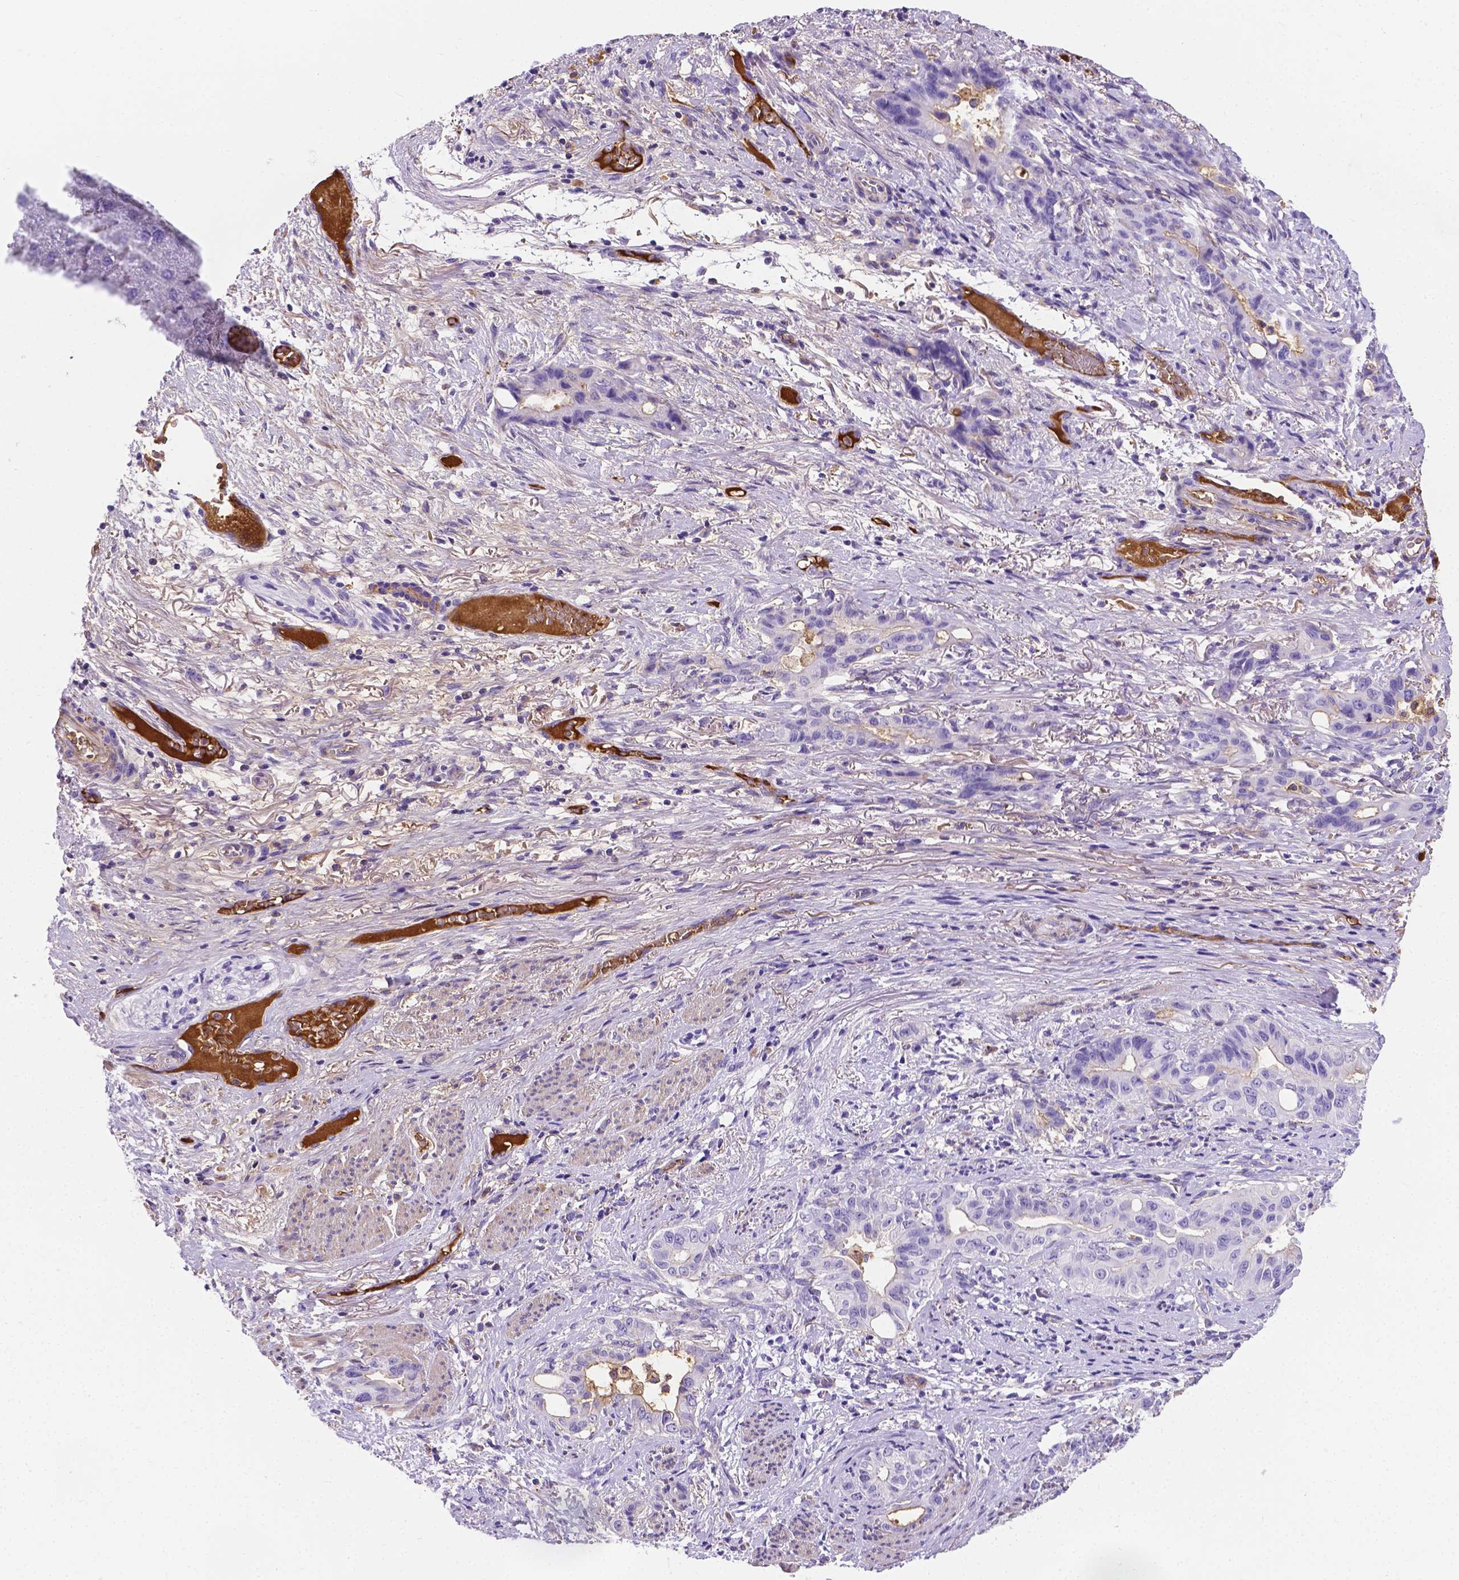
{"staining": {"intensity": "negative", "quantity": "none", "location": "none"}, "tissue": "stomach cancer", "cell_type": "Tumor cells", "image_type": "cancer", "snomed": [{"axis": "morphology", "description": "Normal tissue, NOS"}, {"axis": "morphology", "description": "Adenocarcinoma, NOS"}, {"axis": "topography", "description": "Esophagus"}, {"axis": "topography", "description": "Stomach, upper"}], "caption": "This is a image of IHC staining of adenocarcinoma (stomach), which shows no positivity in tumor cells.", "gene": "APOE", "patient": {"sex": "male", "age": 62}}